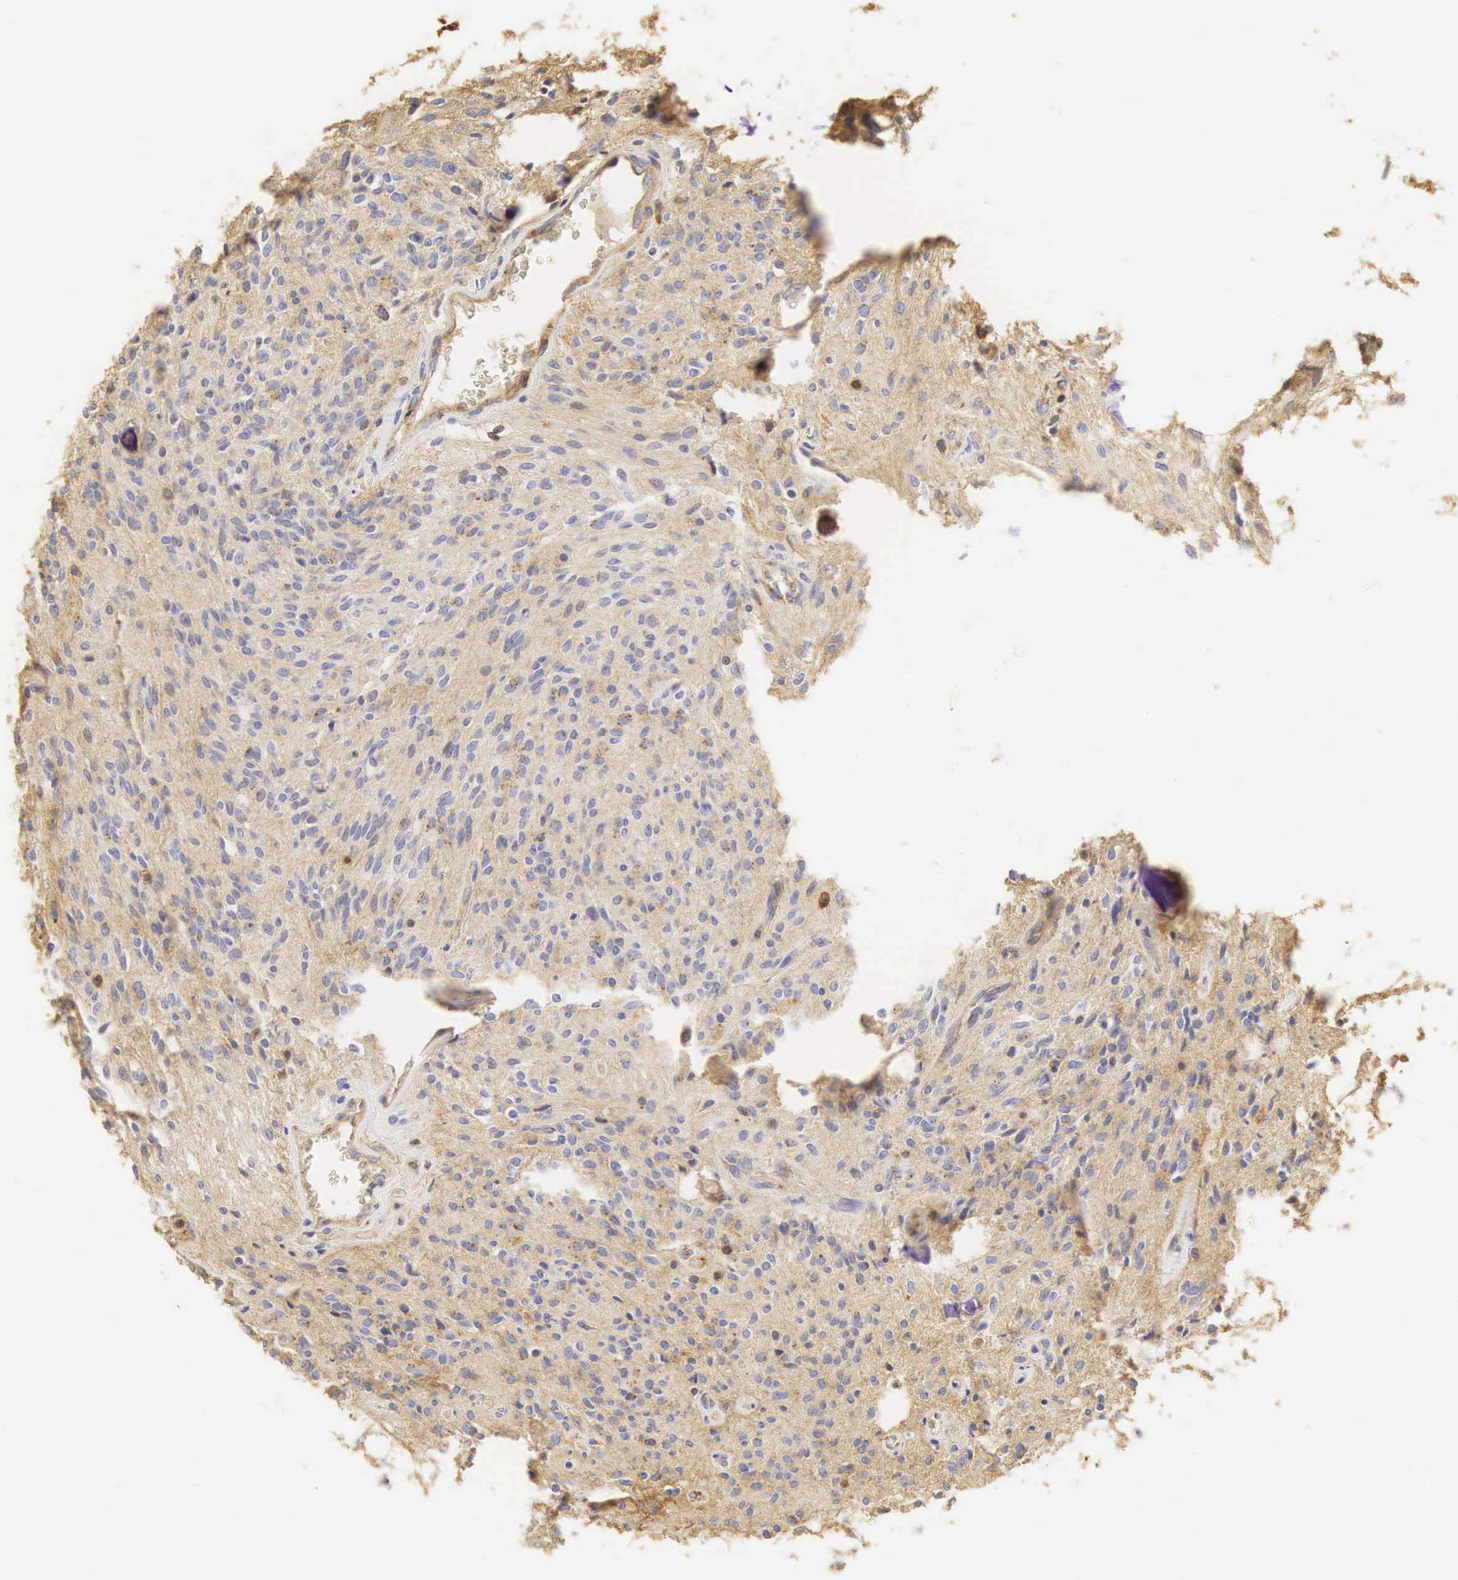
{"staining": {"intensity": "weak", "quantity": "25%-75%", "location": "cytoplasmic/membranous"}, "tissue": "glioma", "cell_type": "Tumor cells", "image_type": "cancer", "snomed": [{"axis": "morphology", "description": "Glioma, malignant, Low grade"}, {"axis": "topography", "description": "Brain"}], "caption": "A brown stain shows weak cytoplasmic/membranous staining of a protein in glioma tumor cells.", "gene": "CD99", "patient": {"sex": "female", "age": 15}}